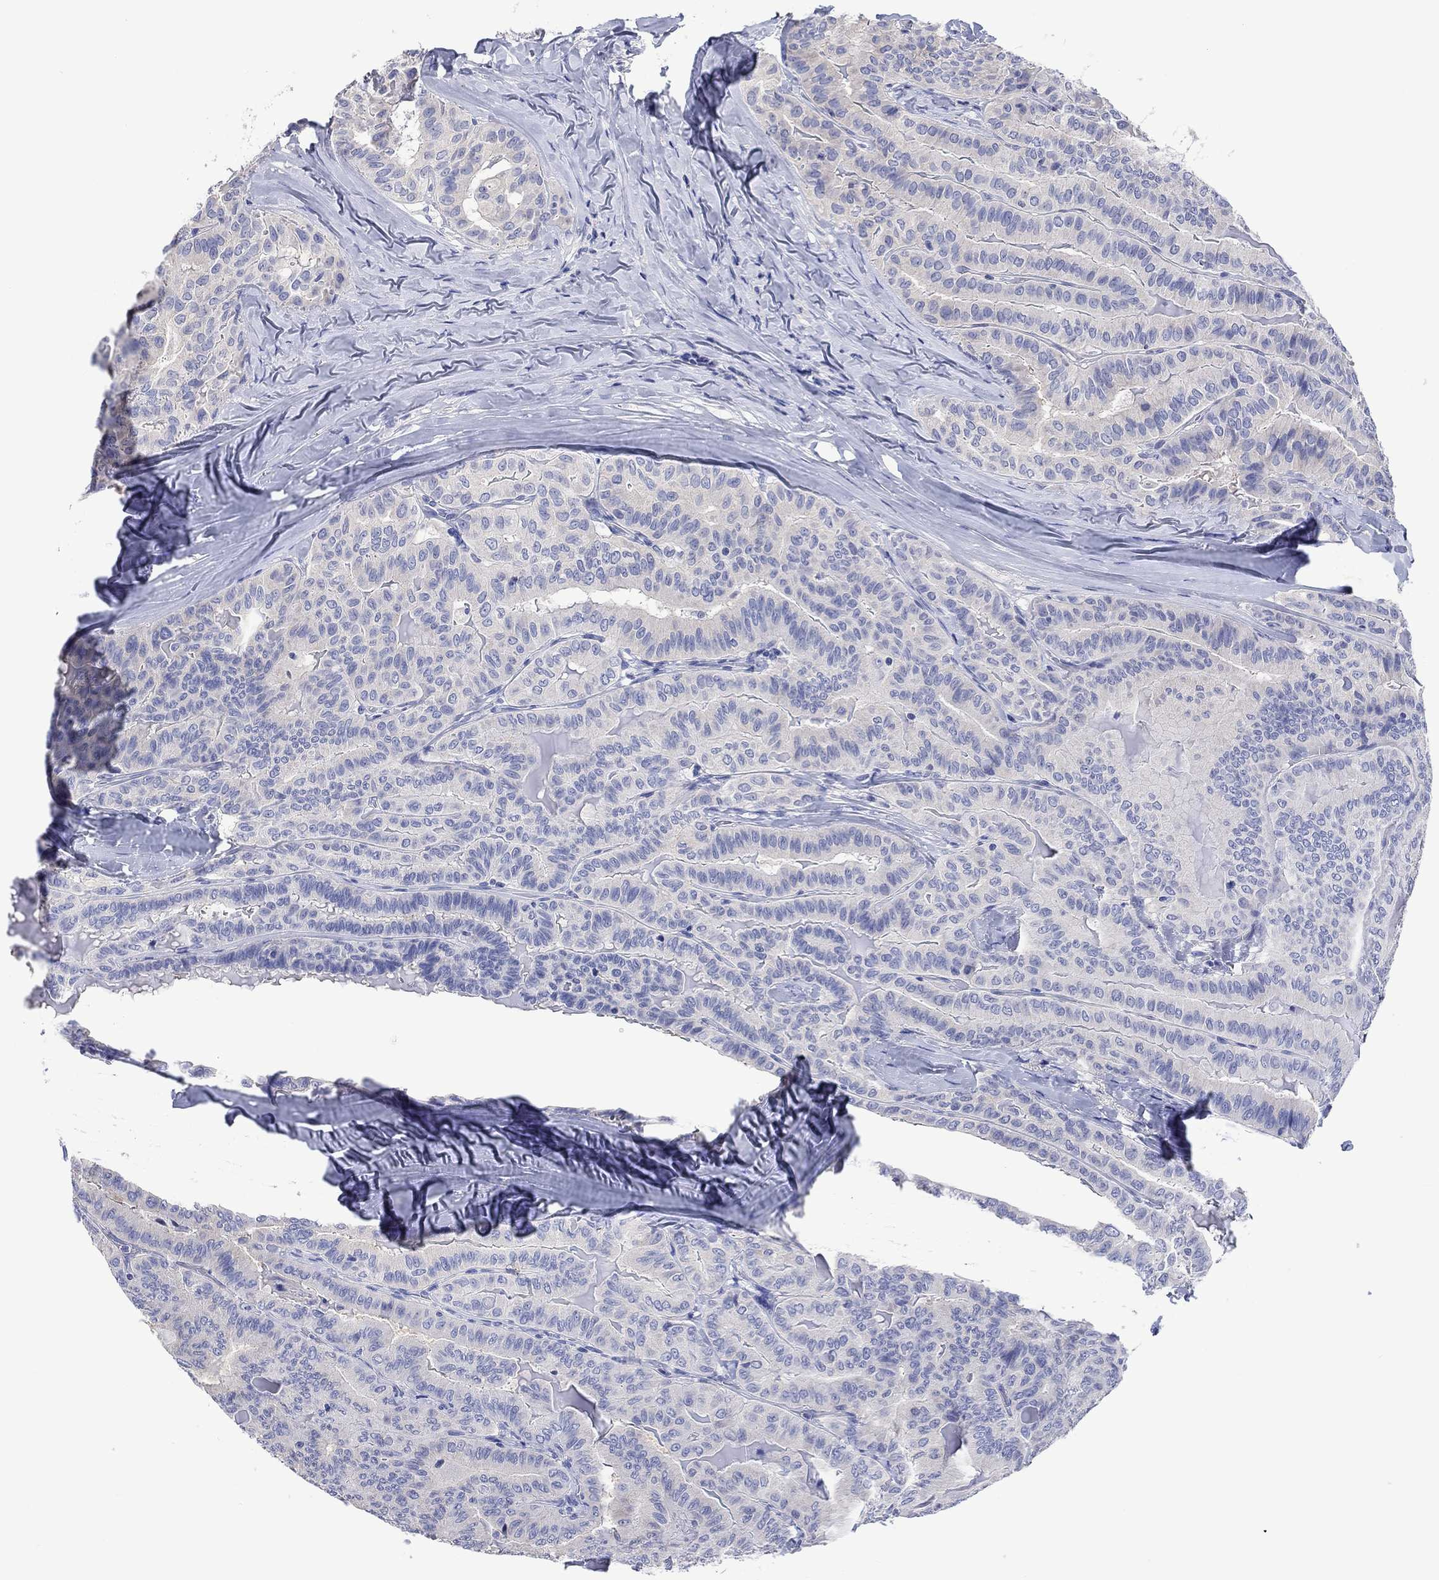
{"staining": {"intensity": "negative", "quantity": "none", "location": "none"}, "tissue": "thyroid cancer", "cell_type": "Tumor cells", "image_type": "cancer", "snomed": [{"axis": "morphology", "description": "Papillary adenocarcinoma, NOS"}, {"axis": "topography", "description": "Thyroid gland"}], "caption": "Immunohistochemistry (IHC) of thyroid papillary adenocarcinoma demonstrates no staining in tumor cells.", "gene": "TOMM20L", "patient": {"sex": "female", "age": 68}}